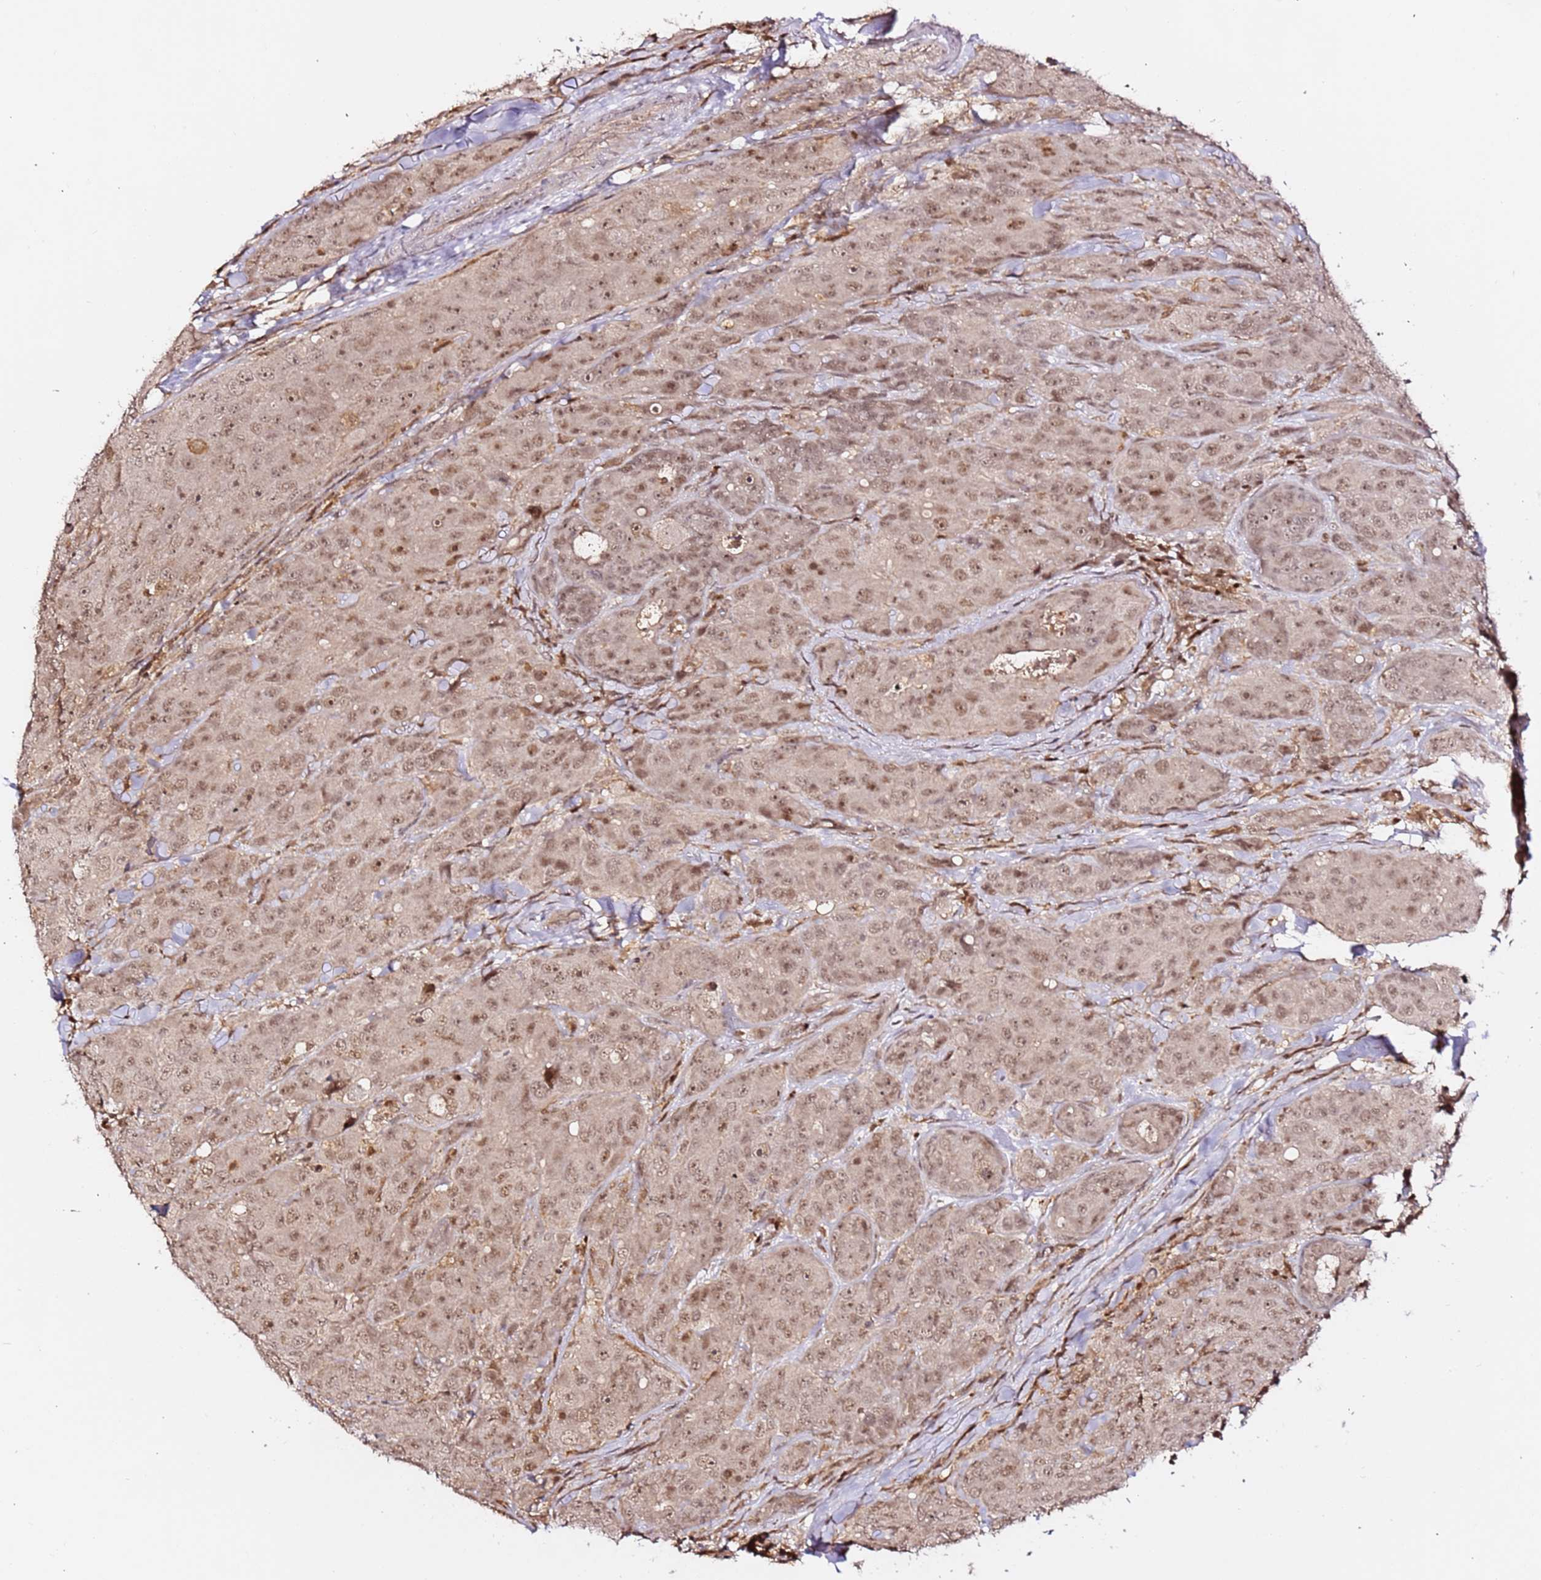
{"staining": {"intensity": "moderate", "quantity": ">75%", "location": "nuclear"}, "tissue": "breast cancer", "cell_type": "Tumor cells", "image_type": "cancer", "snomed": [{"axis": "morphology", "description": "Duct carcinoma"}, {"axis": "topography", "description": "Breast"}], "caption": "Breast cancer (infiltrating ductal carcinoma) tissue displays moderate nuclear staining in about >75% of tumor cells (Stains: DAB in brown, nuclei in blue, Microscopy: brightfield microscopy at high magnification).", "gene": "OR5V1", "patient": {"sex": "female", "age": 43}}